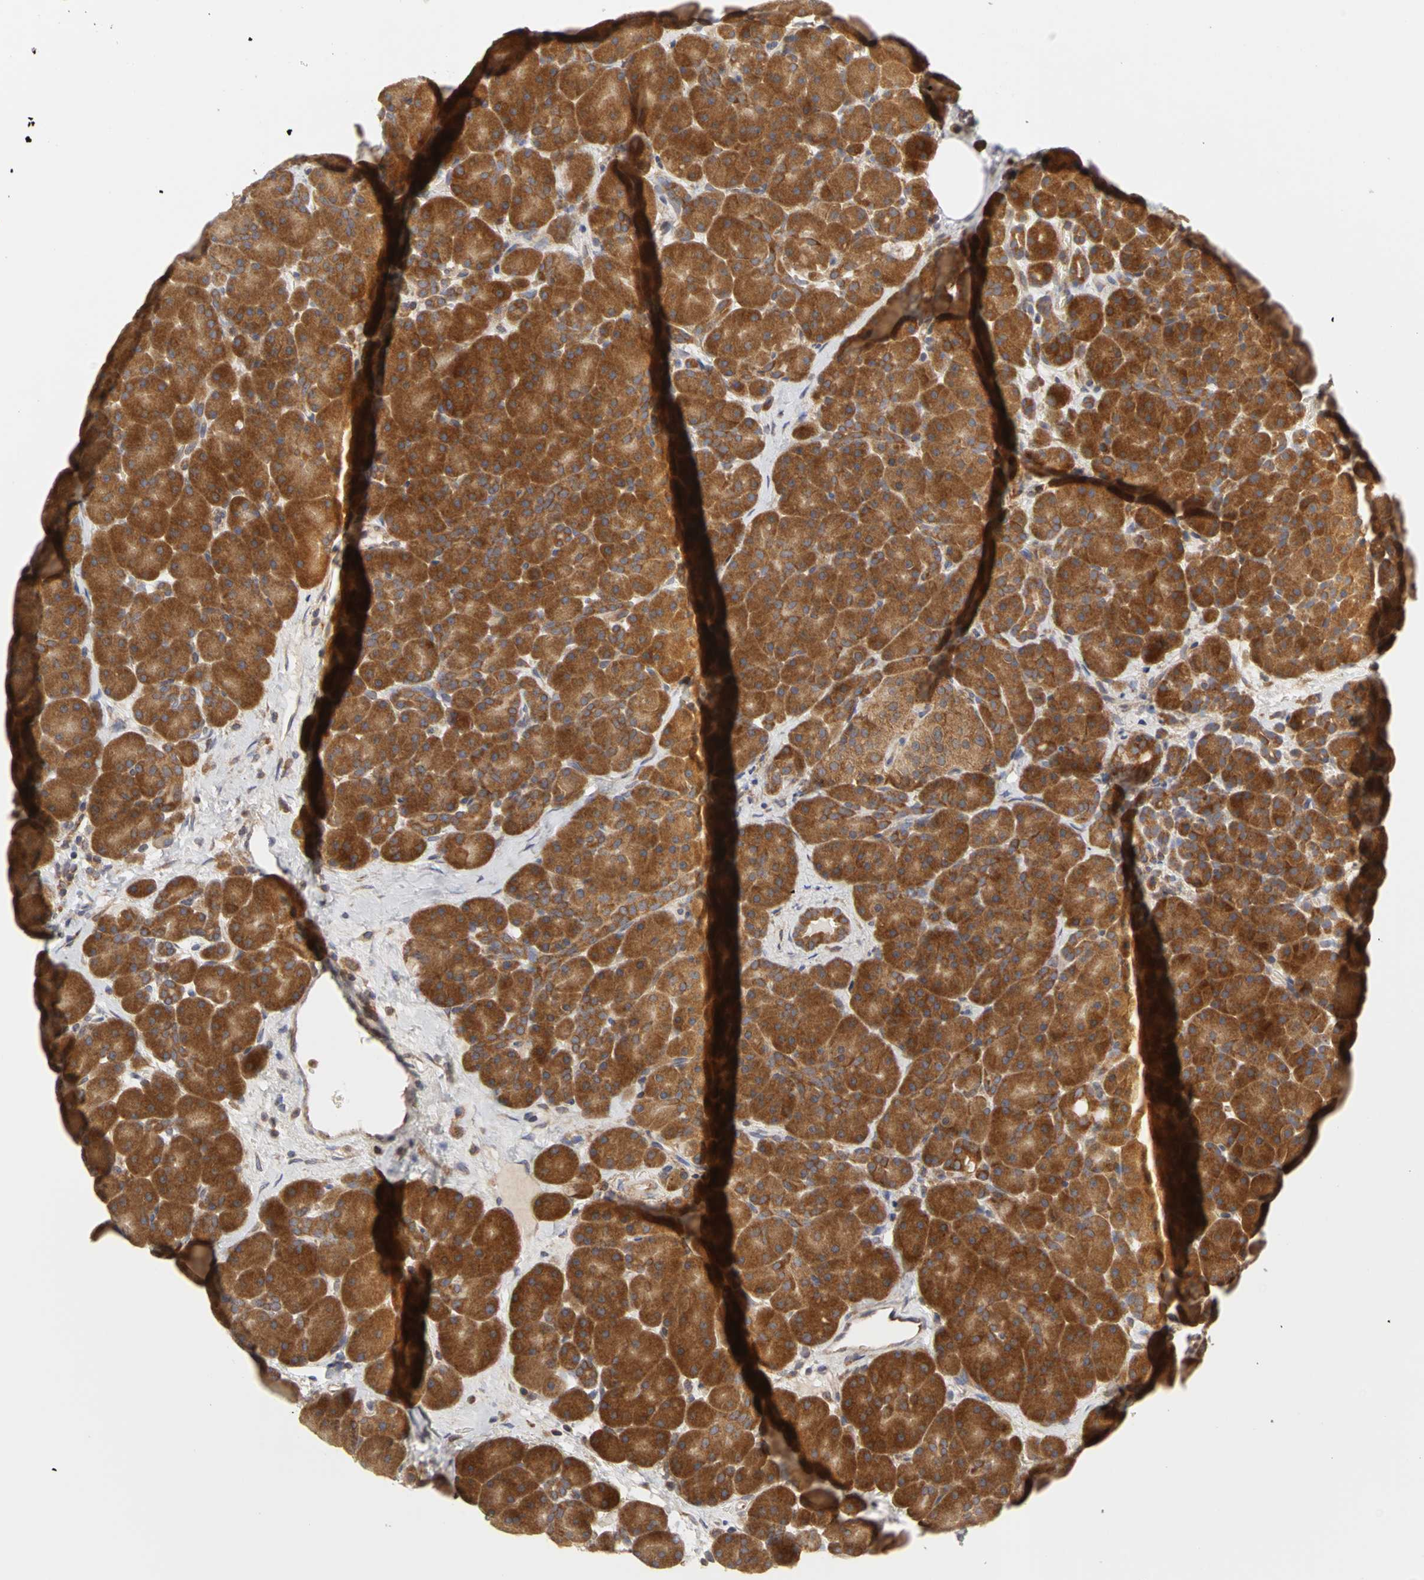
{"staining": {"intensity": "strong", "quantity": ">75%", "location": "cytoplasmic/membranous"}, "tissue": "pancreas", "cell_type": "Exocrine glandular cells", "image_type": "normal", "snomed": [{"axis": "morphology", "description": "Normal tissue, NOS"}, {"axis": "topography", "description": "Pancreas"}], "caption": "Immunohistochemistry (IHC) (DAB) staining of normal human pancreas reveals strong cytoplasmic/membranous protein expression in about >75% of exocrine glandular cells. The staining was performed using DAB, with brown indicating positive protein expression. Nuclei are stained blue with hematoxylin.", "gene": "IRAK1", "patient": {"sex": "male", "age": 66}}